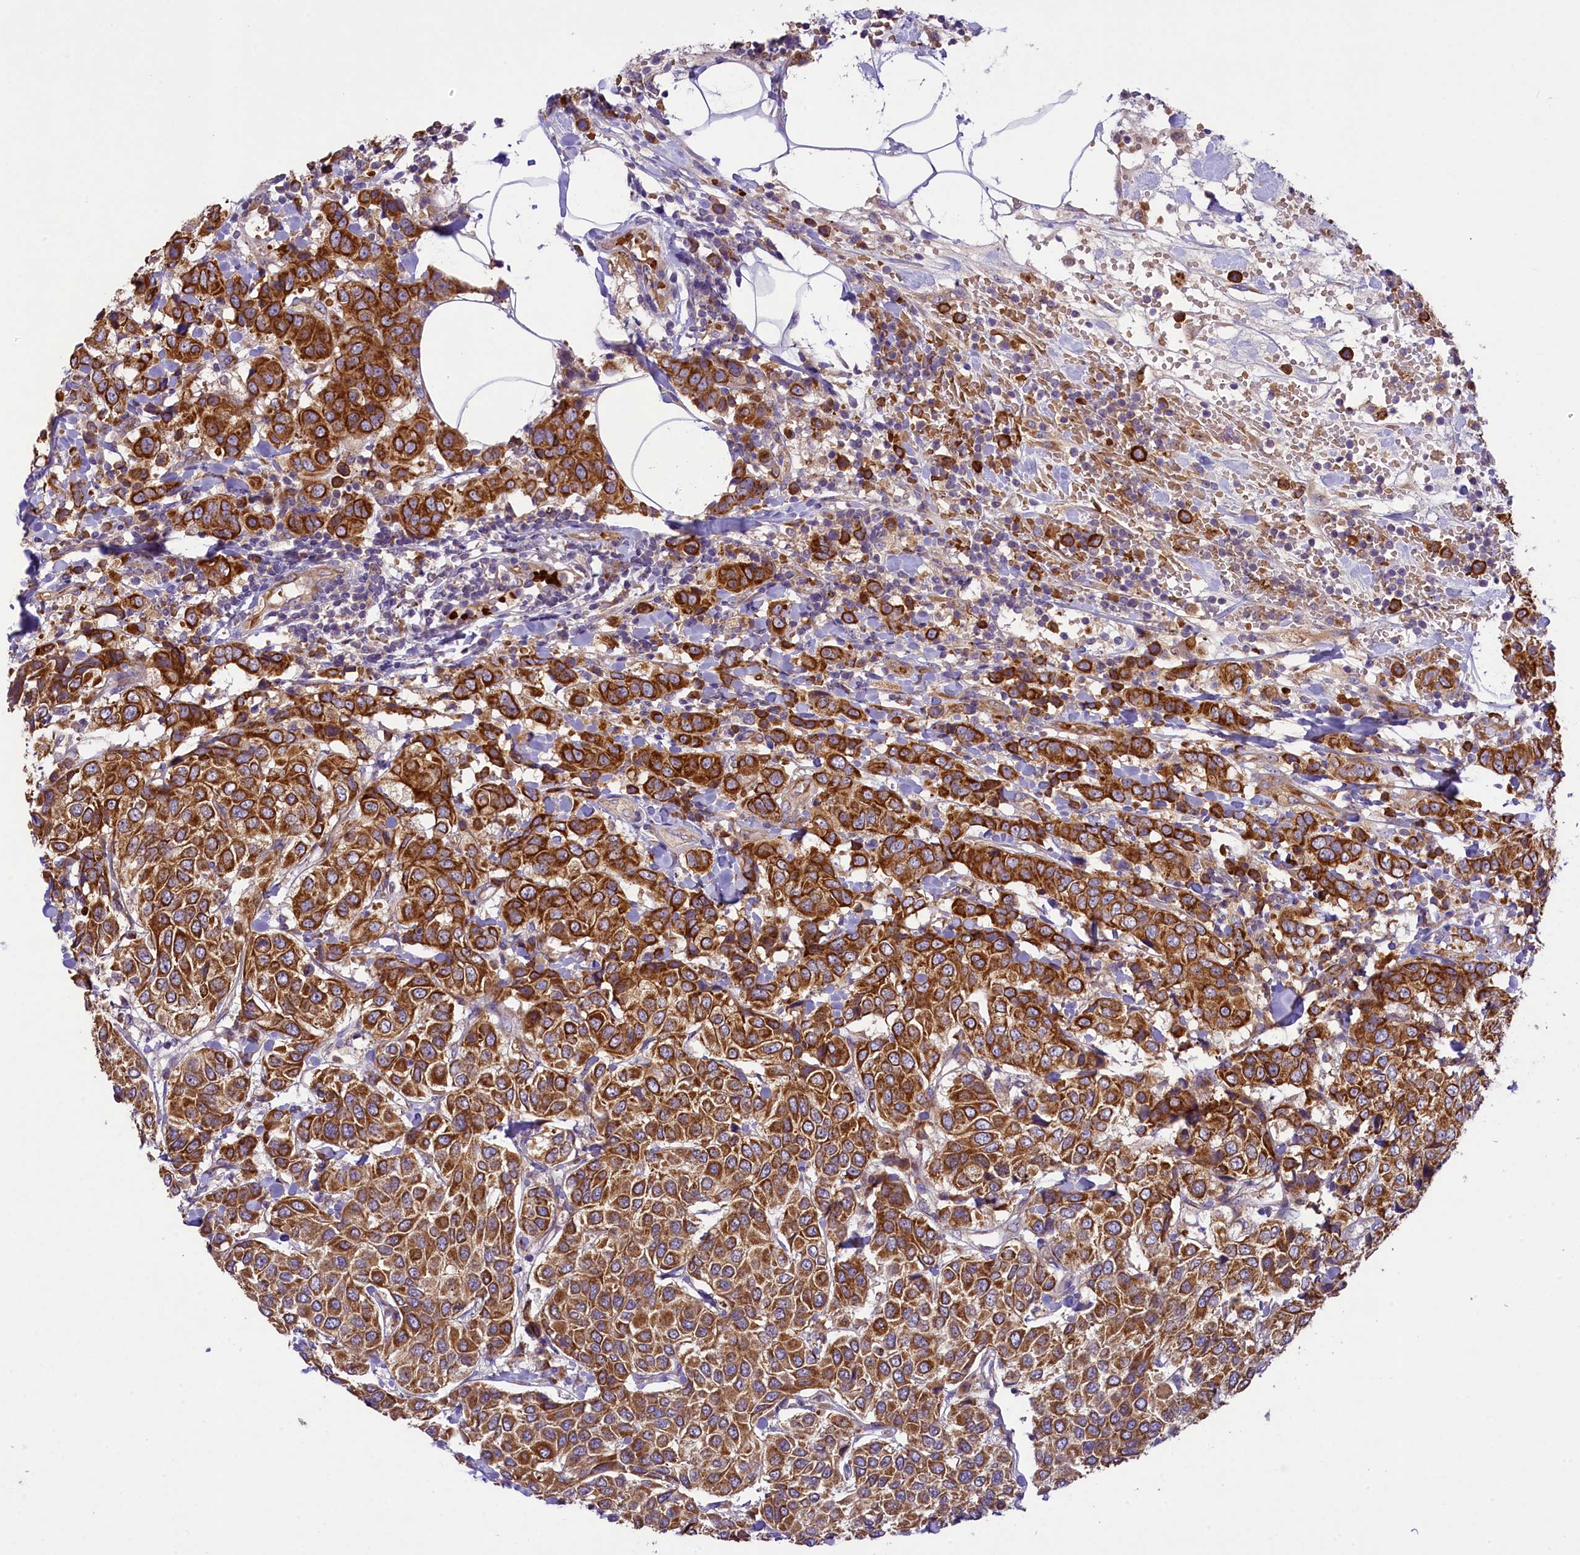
{"staining": {"intensity": "strong", "quantity": ">75%", "location": "cytoplasmic/membranous"}, "tissue": "breast cancer", "cell_type": "Tumor cells", "image_type": "cancer", "snomed": [{"axis": "morphology", "description": "Duct carcinoma"}, {"axis": "topography", "description": "Breast"}], "caption": "Immunohistochemical staining of breast infiltrating ductal carcinoma exhibits high levels of strong cytoplasmic/membranous staining in approximately >75% of tumor cells.", "gene": "LARP4", "patient": {"sex": "female", "age": 55}}